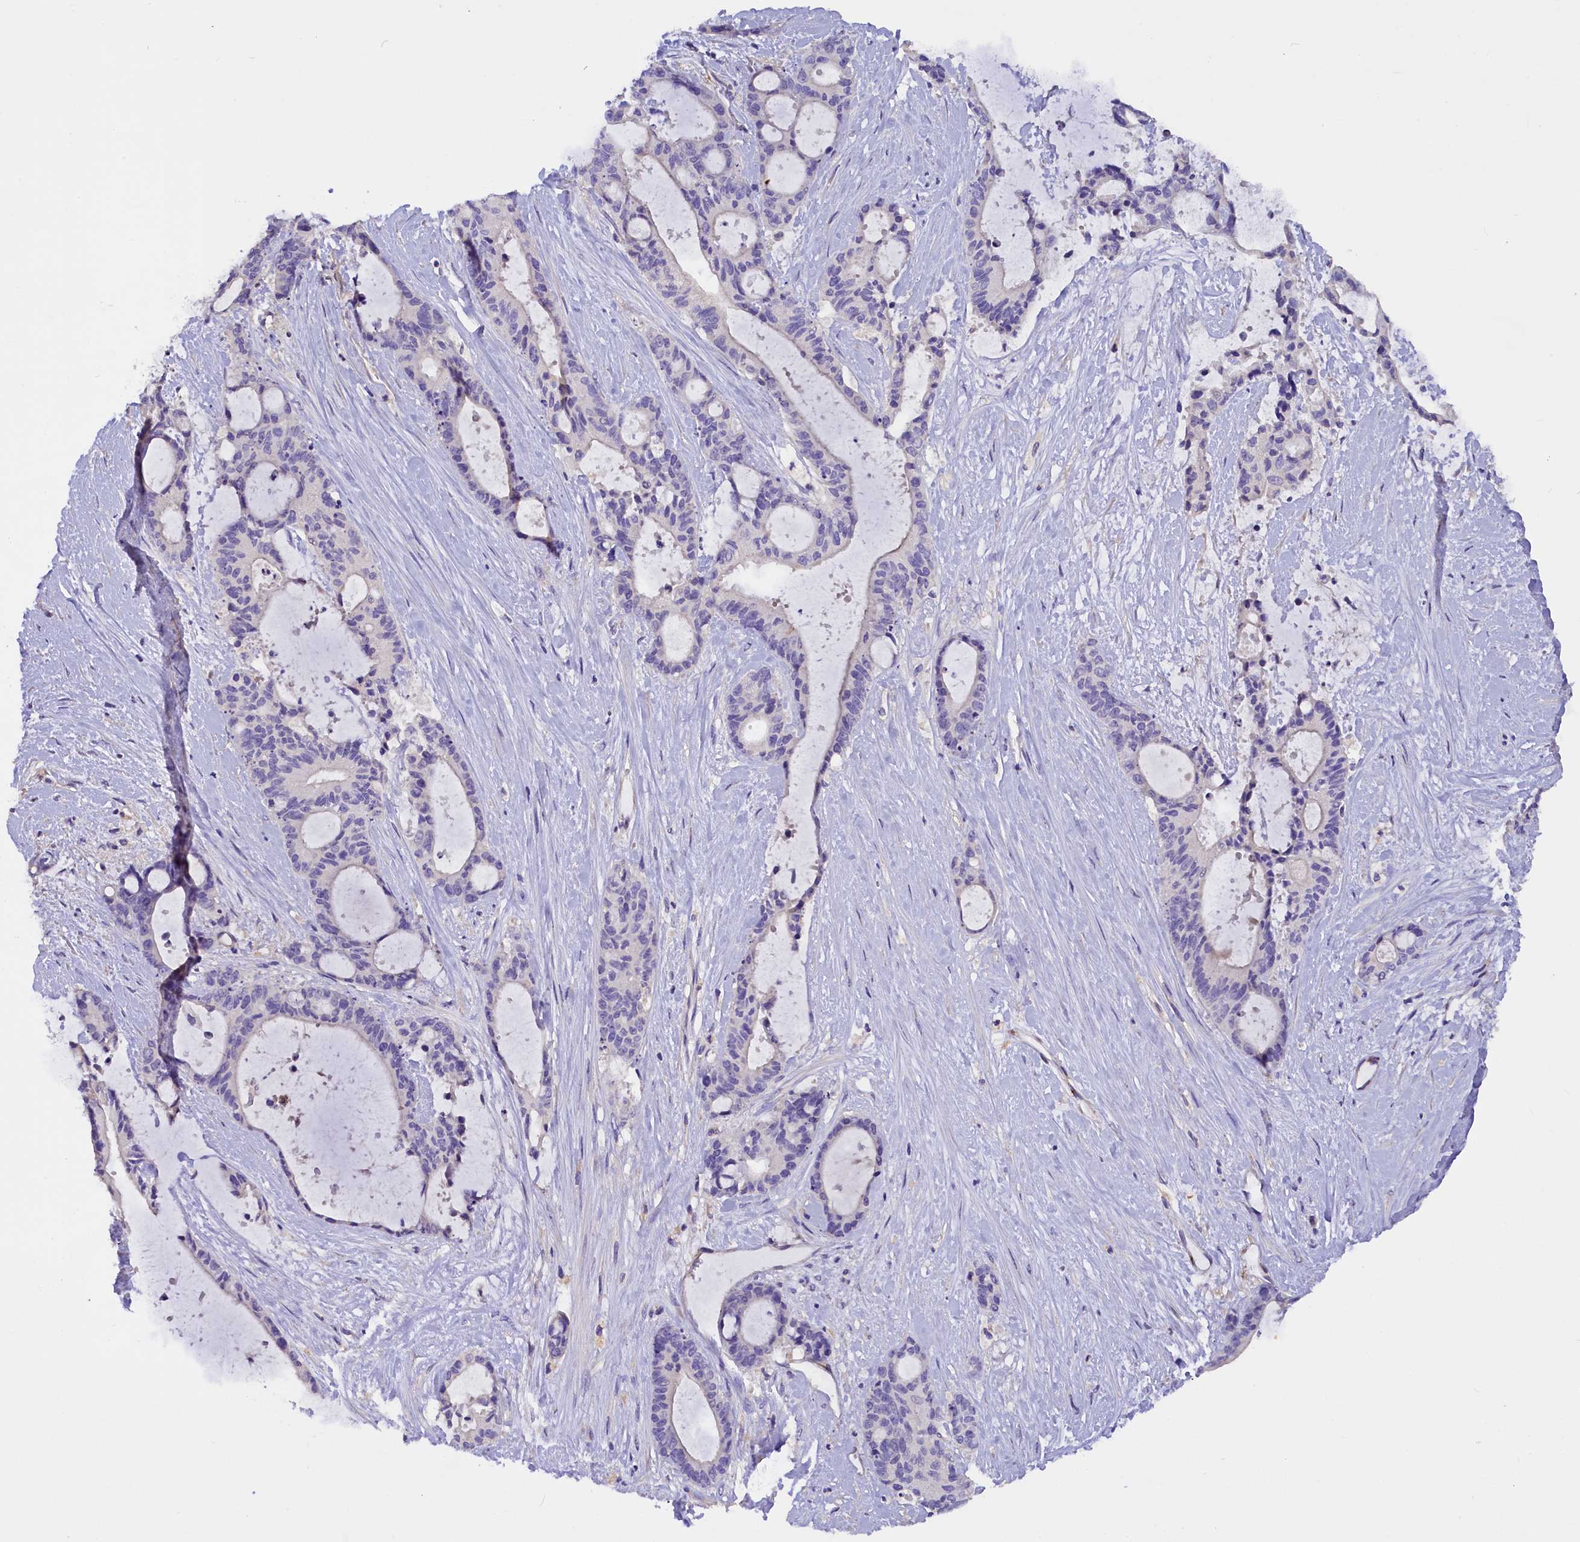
{"staining": {"intensity": "negative", "quantity": "none", "location": "none"}, "tissue": "liver cancer", "cell_type": "Tumor cells", "image_type": "cancer", "snomed": [{"axis": "morphology", "description": "Normal tissue, NOS"}, {"axis": "morphology", "description": "Cholangiocarcinoma"}, {"axis": "topography", "description": "Liver"}, {"axis": "topography", "description": "Peripheral nerve tissue"}], "caption": "There is no significant expression in tumor cells of liver cancer (cholangiocarcinoma). The staining is performed using DAB (3,3'-diaminobenzidine) brown chromogen with nuclei counter-stained in using hematoxylin.", "gene": "AP3B2", "patient": {"sex": "female", "age": 73}}